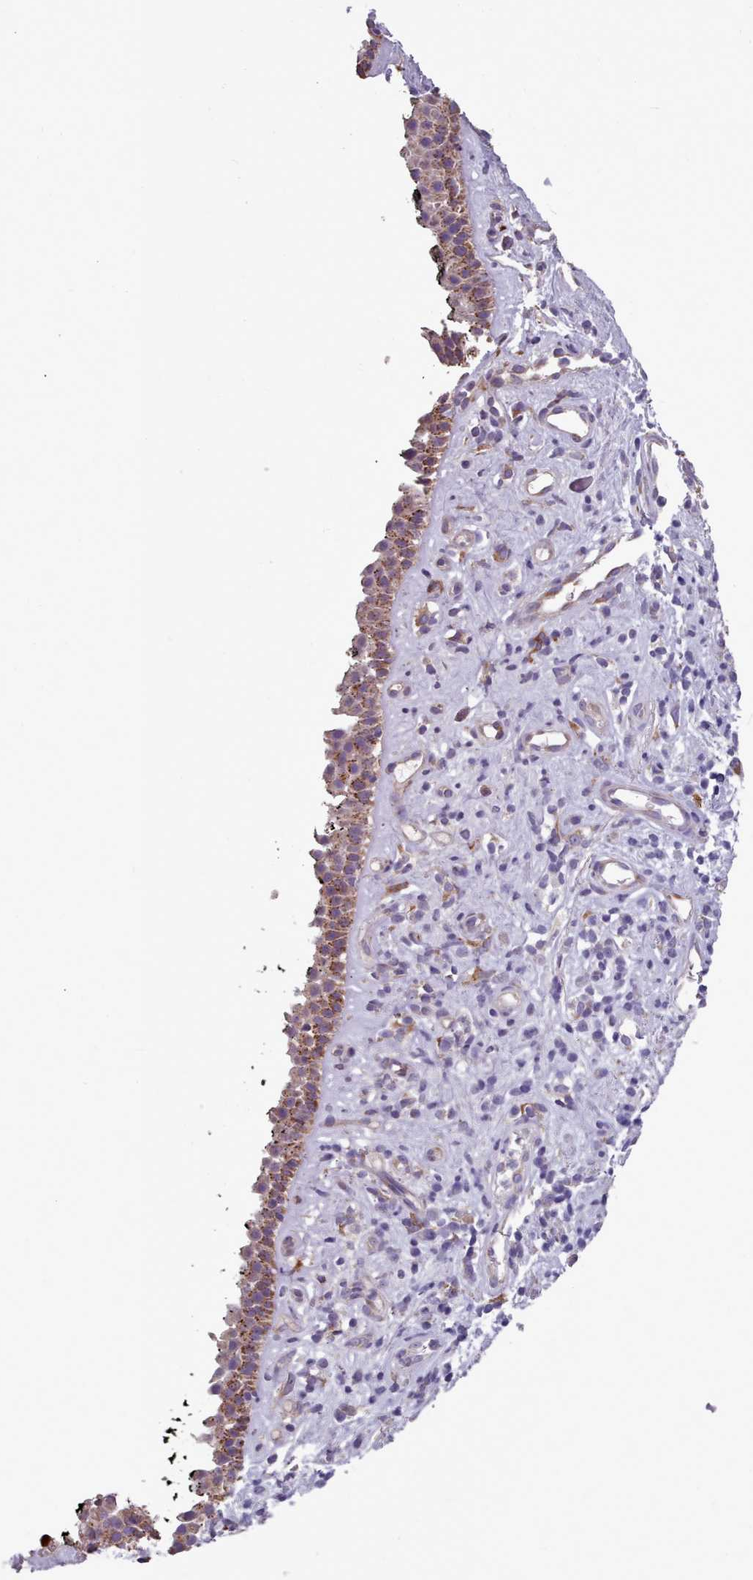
{"staining": {"intensity": "moderate", "quantity": ">75%", "location": "cytoplasmic/membranous"}, "tissue": "nasopharynx", "cell_type": "Respiratory epithelial cells", "image_type": "normal", "snomed": [{"axis": "morphology", "description": "Normal tissue, NOS"}, {"axis": "morphology", "description": "Squamous cell carcinoma, NOS"}, {"axis": "topography", "description": "Nasopharynx"}, {"axis": "topography", "description": "Head-Neck"}], "caption": "About >75% of respiratory epithelial cells in normal nasopharynx demonstrate moderate cytoplasmic/membranous protein staining as visualized by brown immunohistochemical staining.", "gene": "FKBP10", "patient": {"sex": "male", "age": 85}}